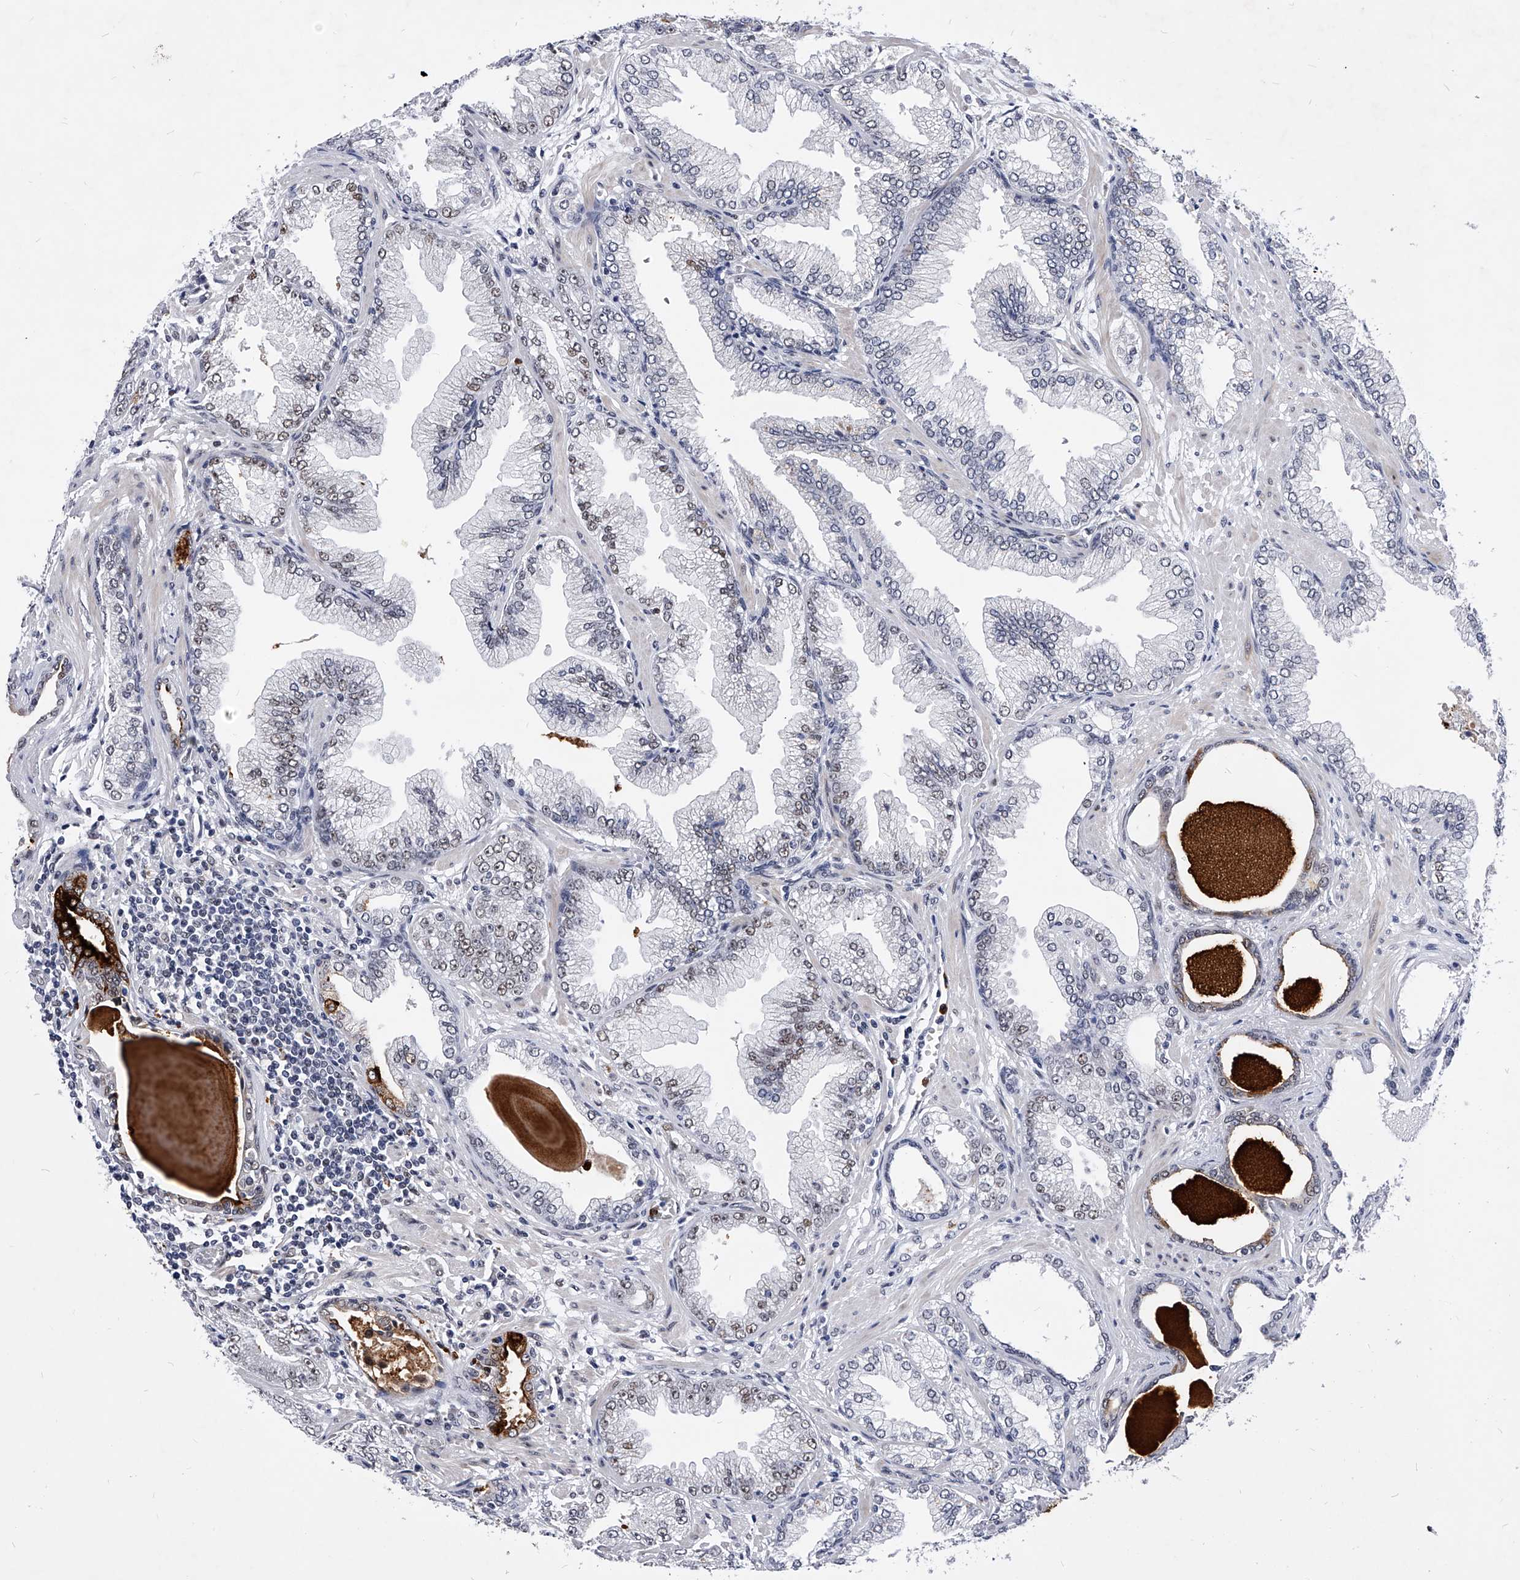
{"staining": {"intensity": "moderate", "quantity": ">75%", "location": "nuclear"}, "tissue": "prostate cancer", "cell_type": "Tumor cells", "image_type": "cancer", "snomed": [{"axis": "morphology", "description": "Adenocarcinoma, High grade"}, {"axis": "topography", "description": "Prostate"}], "caption": "This photomicrograph displays IHC staining of human prostate cancer, with medium moderate nuclear positivity in about >75% of tumor cells.", "gene": "TESK2", "patient": {"sex": "male", "age": 71}}